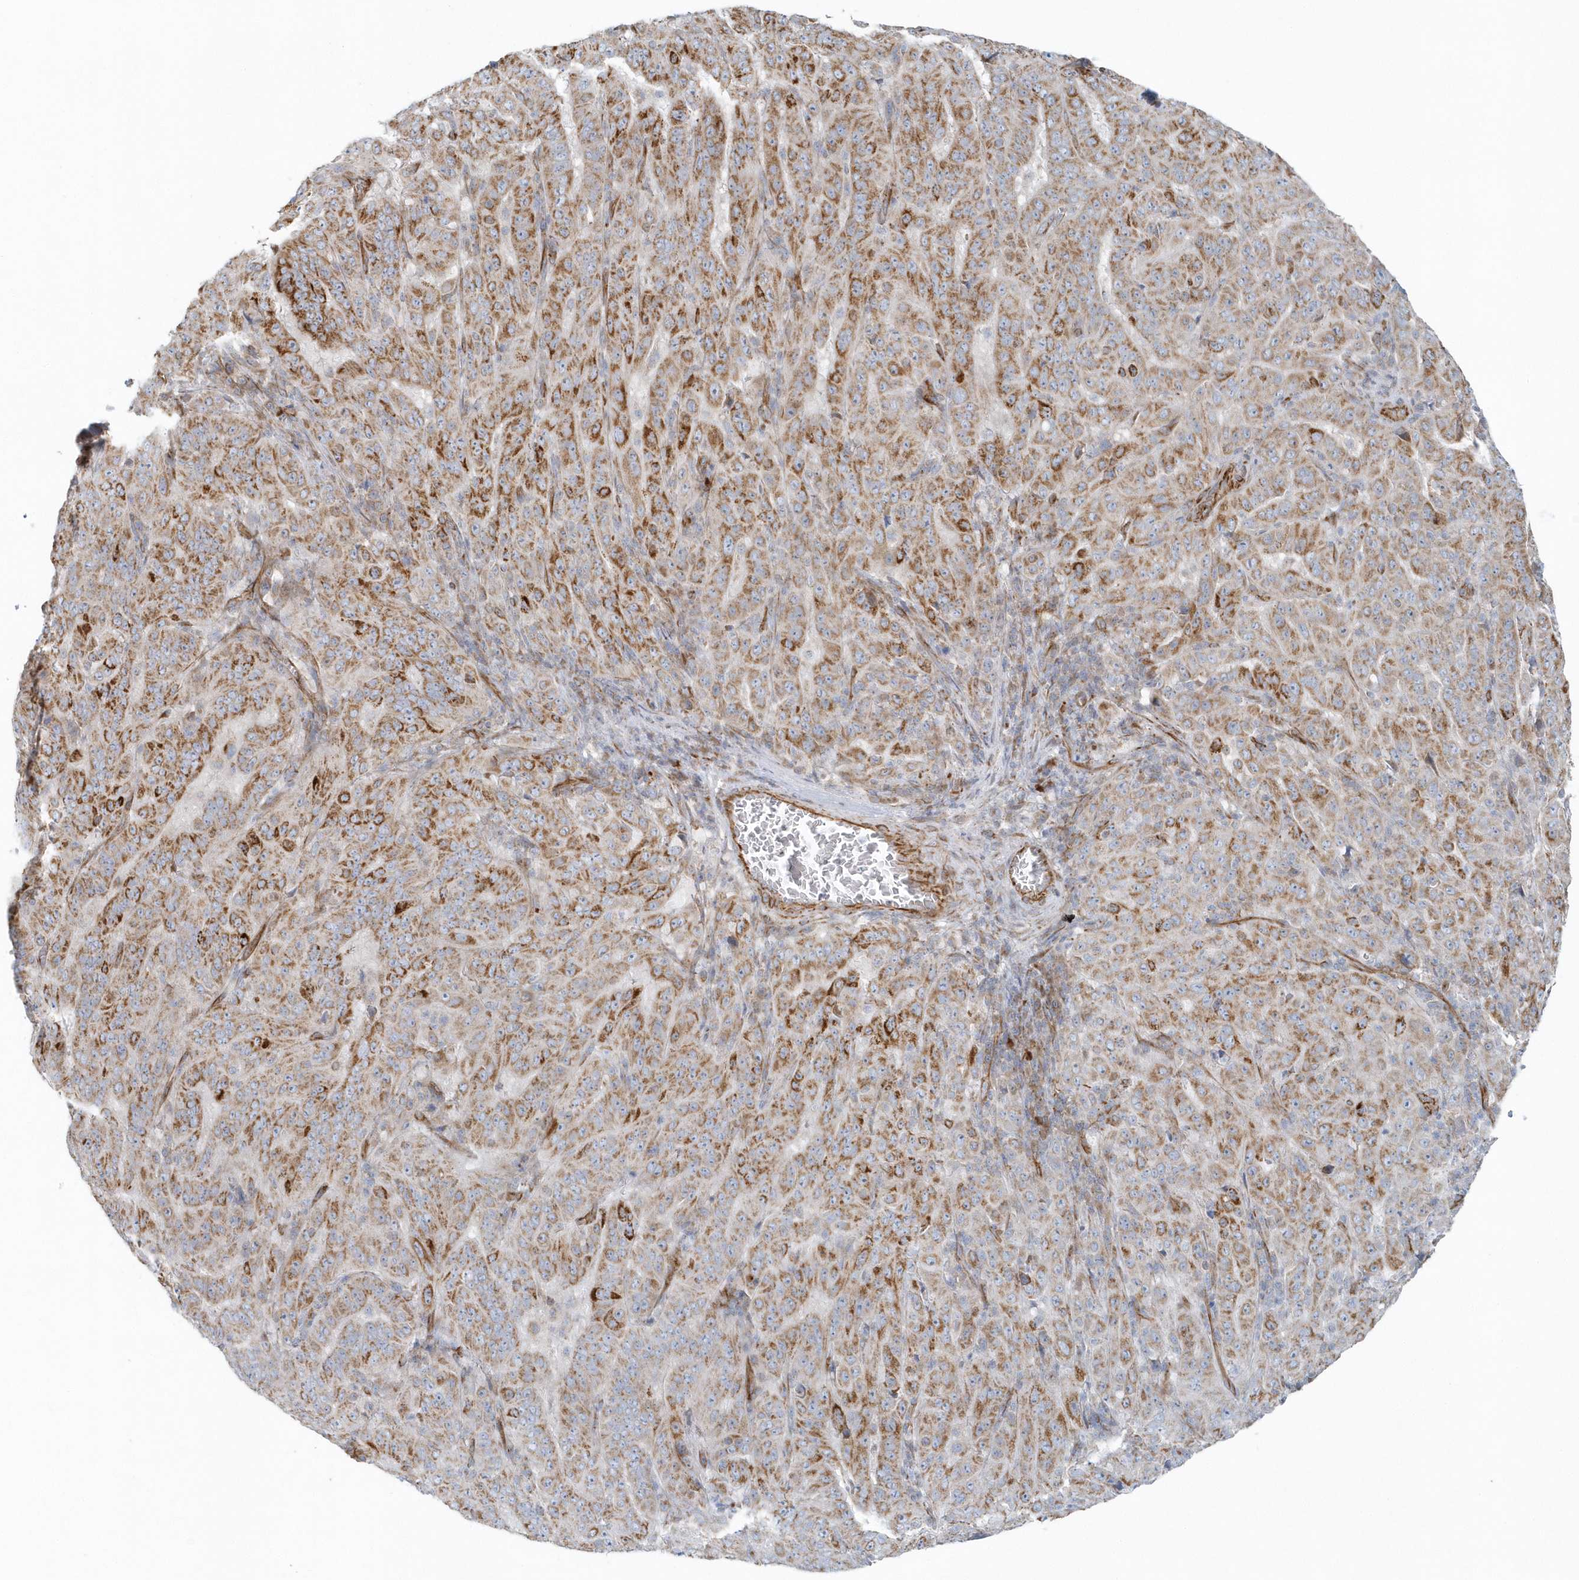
{"staining": {"intensity": "moderate", "quantity": "25%-75%", "location": "cytoplasmic/membranous"}, "tissue": "pancreatic cancer", "cell_type": "Tumor cells", "image_type": "cancer", "snomed": [{"axis": "morphology", "description": "Adenocarcinoma, NOS"}, {"axis": "topography", "description": "Pancreas"}], "caption": "A micrograph showing moderate cytoplasmic/membranous expression in about 25%-75% of tumor cells in pancreatic cancer, as visualized by brown immunohistochemical staining.", "gene": "GPR152", "patient": {"sex": "male", "age": 63}}